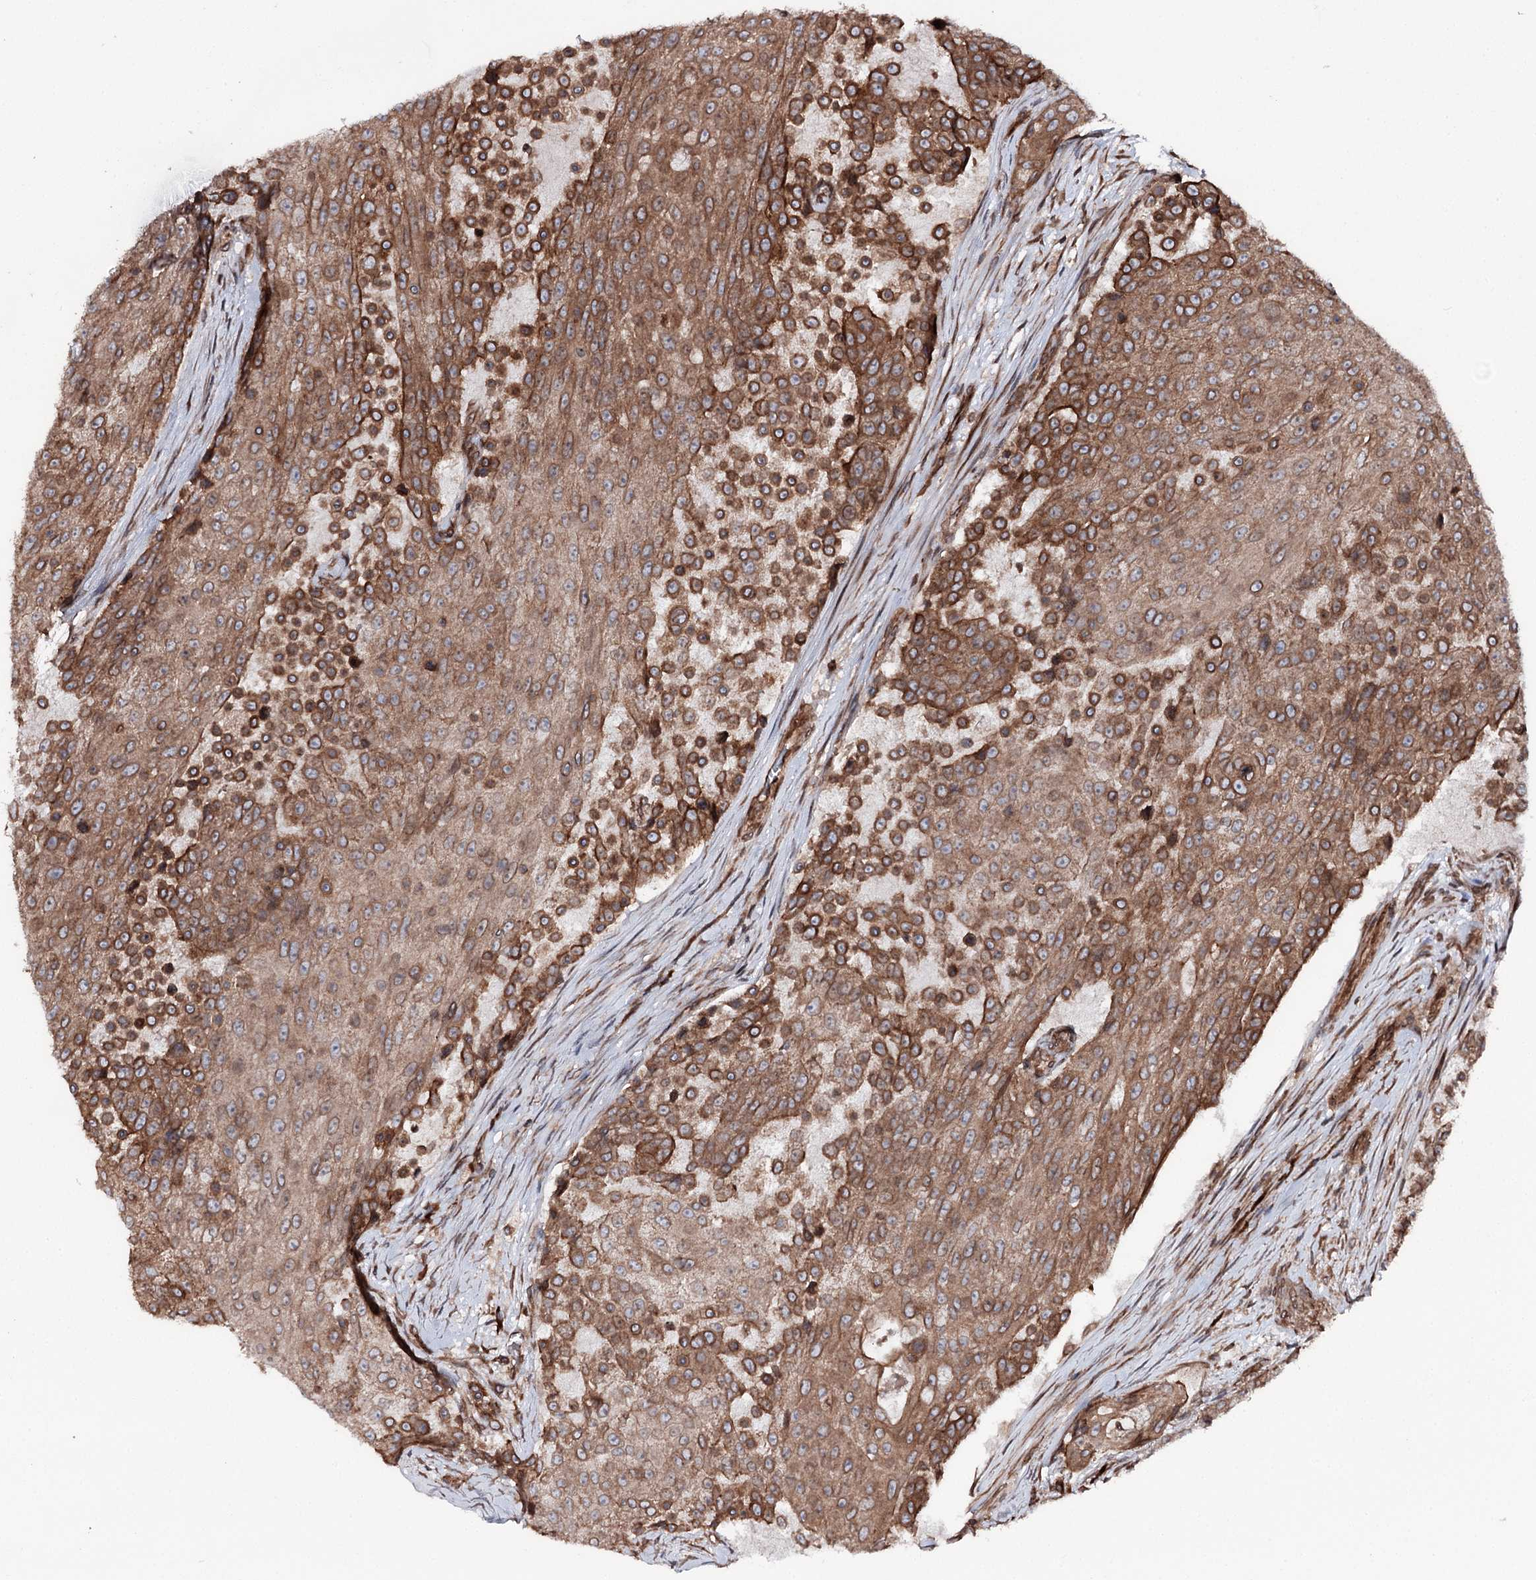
{"staining": {"intensity": "moderate", "quantity": ">75%", "location": "cytoplasmic/membranous,nuclear"}, "tissue": "urothelial cancer", "cell_type": "Tumor cells", "image_type": "cancer", "snomed": [{"axis": "morphology", "description": "Urothelial carcinoma, High grade"}, {"axis": "topography", "description": "Urinary bladder"}], "caption": "Immunohistochemistry staining of urothelial cancer, which reveals medium levels of moderate cytoplasmic/membranous and nuclear positivity in approximately >75% of tumor cells indicating moderate cytoplasmic/membranous and nuclear protein positivity. The staining was performed using DAB (3,3'-diaminobenzidine) (brown) for protein detection and nuclei were counterstained in hematoxylin (blue).", "gene": "FGFR1OP2", "patient": {"sex": "female", "age": 63}}